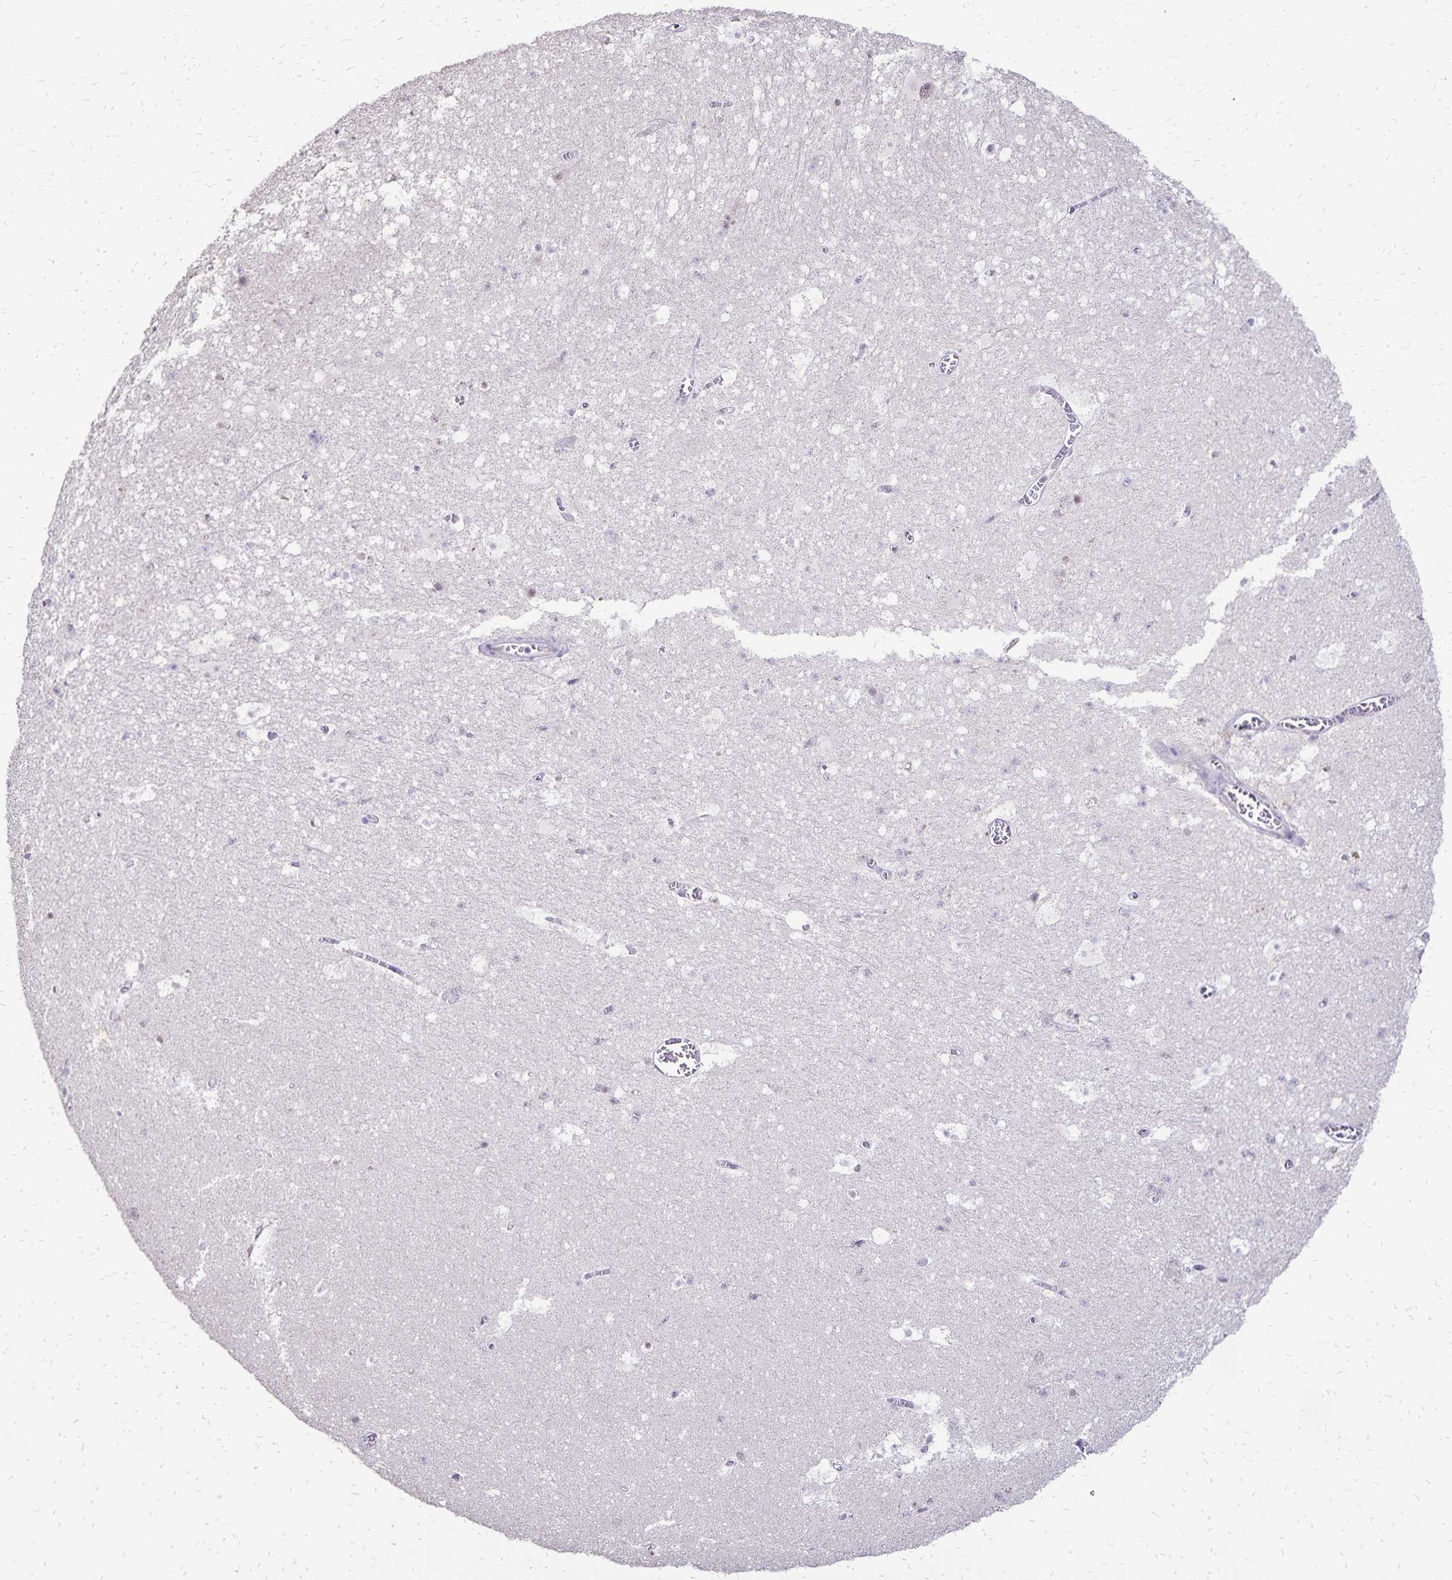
{"staining": {"intensity": "negative", "quantity": "none", "location": "none"}, "tissue": "hippocampus", "cell_type": "Glial cells", "image_type": "normal", "snomed": [{"axis": "morphology", "description": "Normal tissue, NOS"}, {"axis": "topography", "description": "Hippocampus"}], "caption": "A photomicrograph of hippocampus stained for a protein shows no brown staining in glial cells. Brightfield microscopy of immunohistochemistry (IHC) stained with DAB (brown) and hematoxylin (blue), captured at high magnification.", "gene": "POLB", "patient": {"sex": "female", "age": 42}}